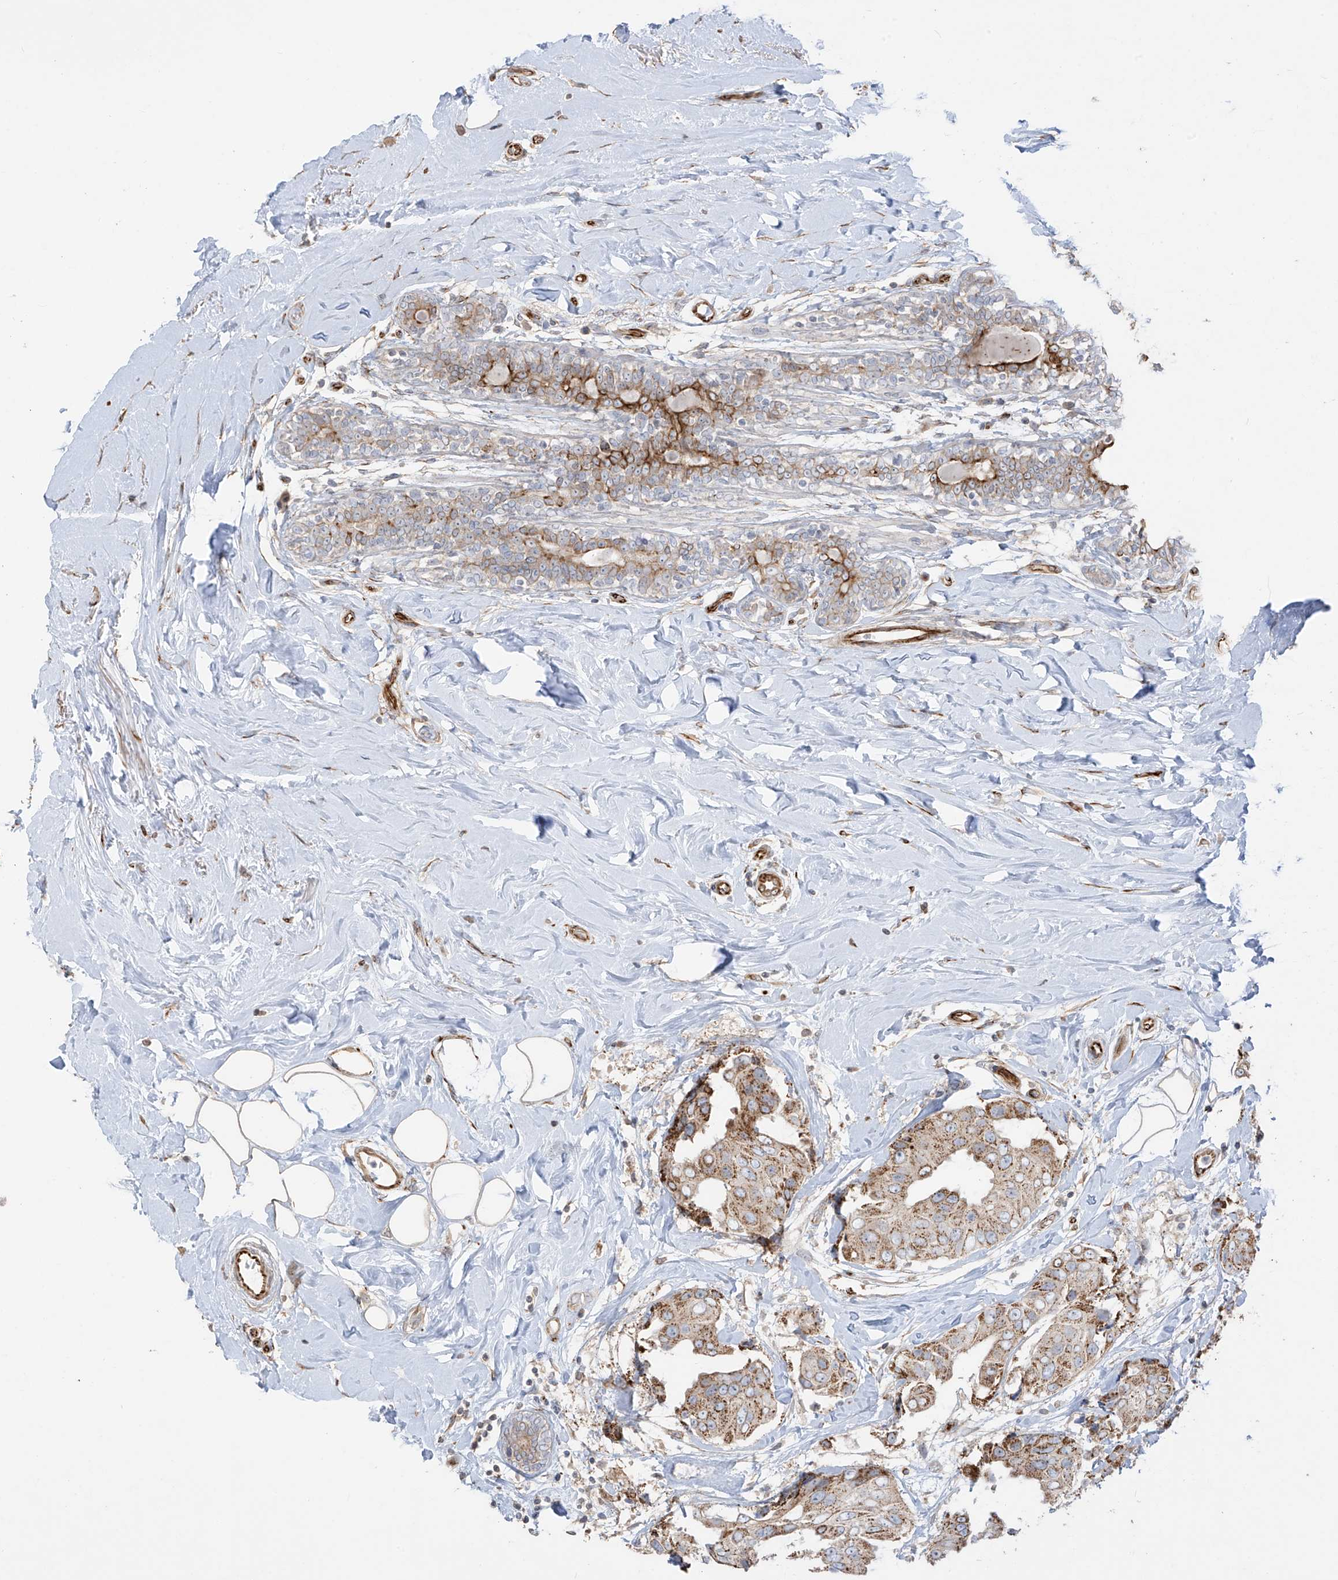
{"staining": {"intensity": "moderate", "quantity": ">75%", "location": "cytoplasmic/membranous"}, "tissue": "breast cancer", "cell_type": "Tumor cells", "image_type": "cancer", "snomed": [{"axis": "morphology", "description": "Normal tissue, NOS"}, {"axis": "morphology", "description": "Duct carcinoma"}, {"axis": "topography", "description": "Breast"}], "caption": "Infiltrating ductal carcinoma (breast) was stained to show a protein in brown. There is medium levels of moderate cytoplasmic/membranous staining in approximately >75% of tumor cells.", "gene": "DCDC2", "patient": {"sex": "female", "age": 39}}